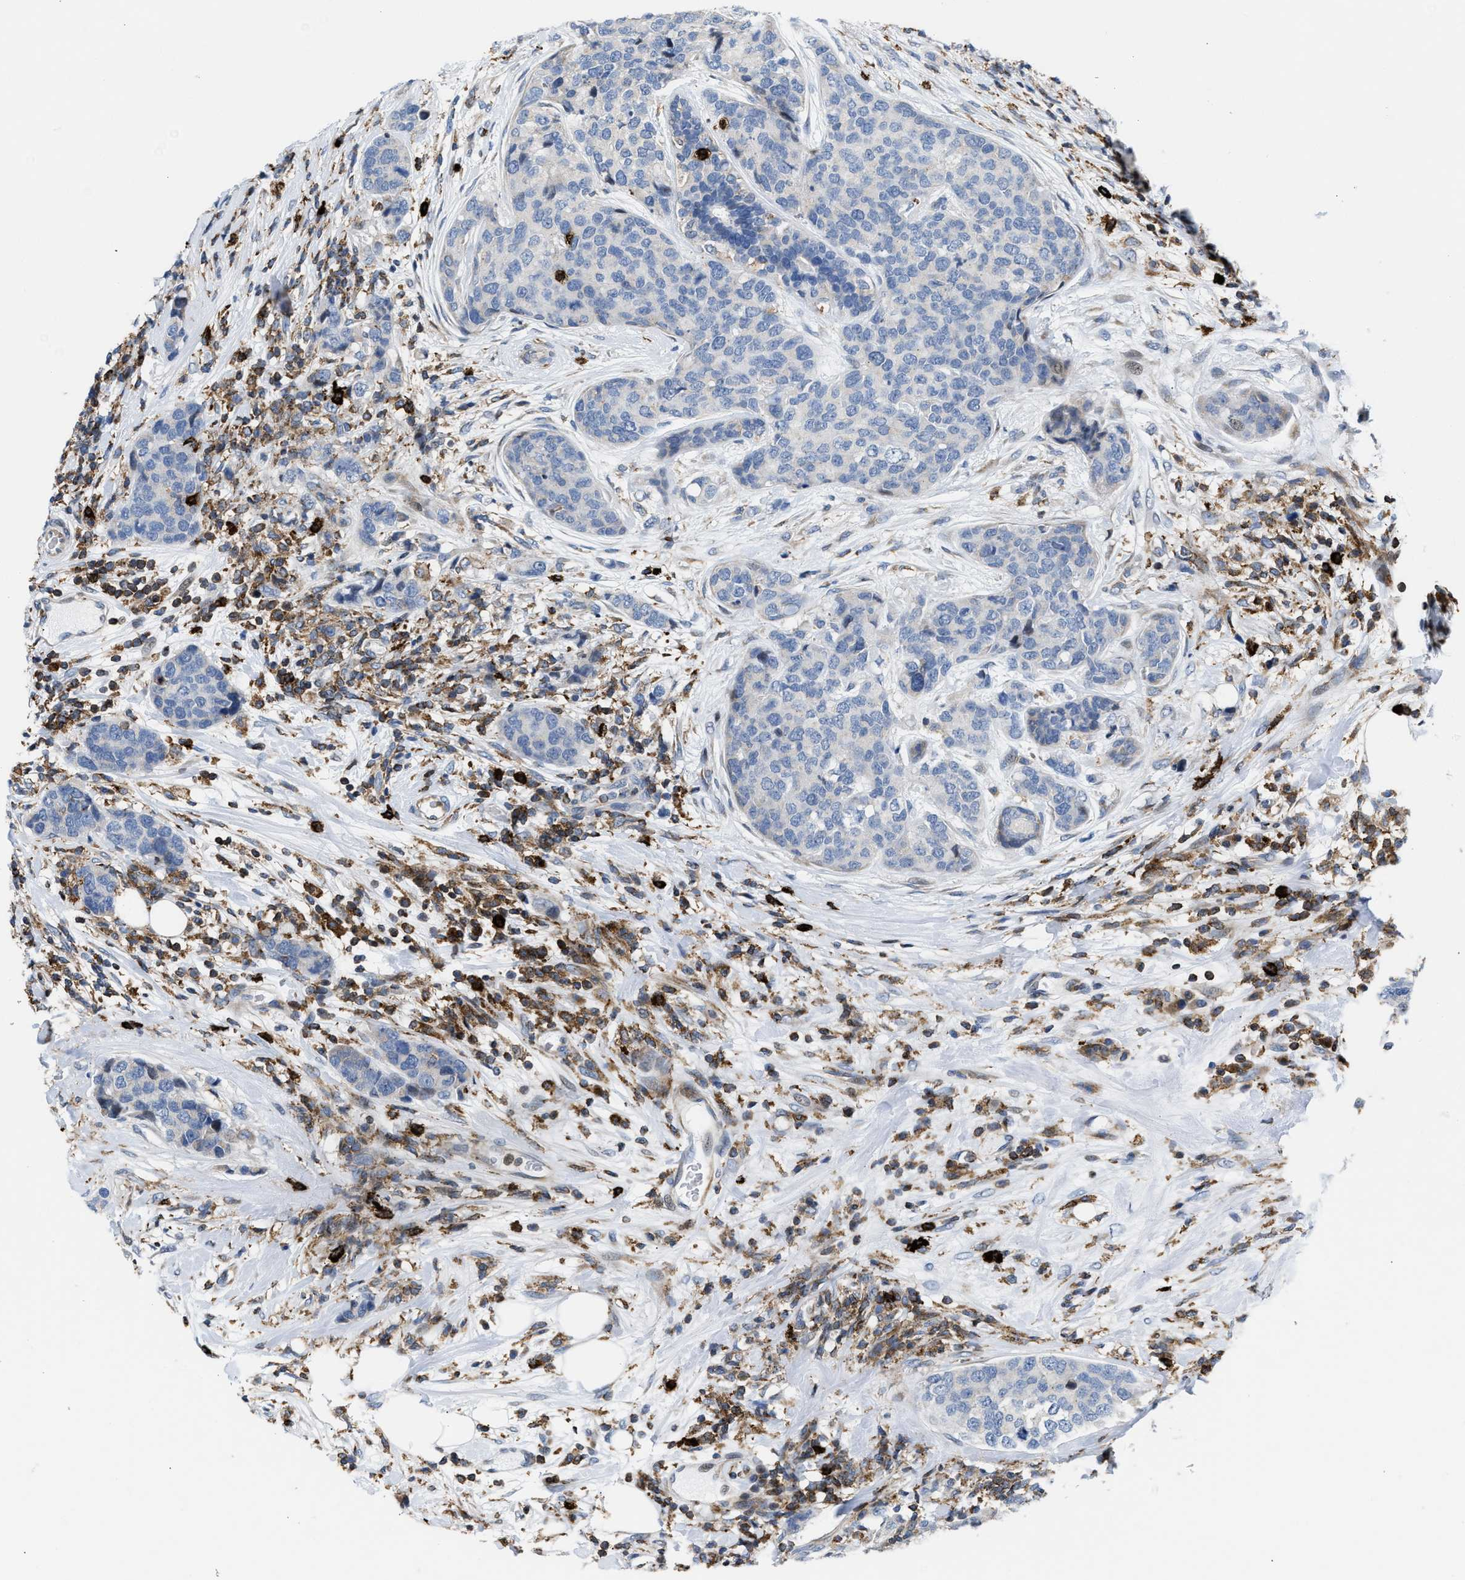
{"staining": {"intensity": "negative", "quantity": "none", "location": "none"}, "tissue": "breast cancer", "cell_type": "Tumor cells", "image_type": "cancer", "snomed": [{"axis": "morphology", "description": "Lobular carcinoma"}, {"axis": "topography", "description": "Breast"}], "caption": "IHC photomicrograph of neoplastic tissue: human breast lobular carcinoma stained with DAB (3,3'-diaminobenzidine) displays no significant protein expression in tumor cells.", "gene": "ATP9A", "patient": {"sex": "female", "age": 59}}